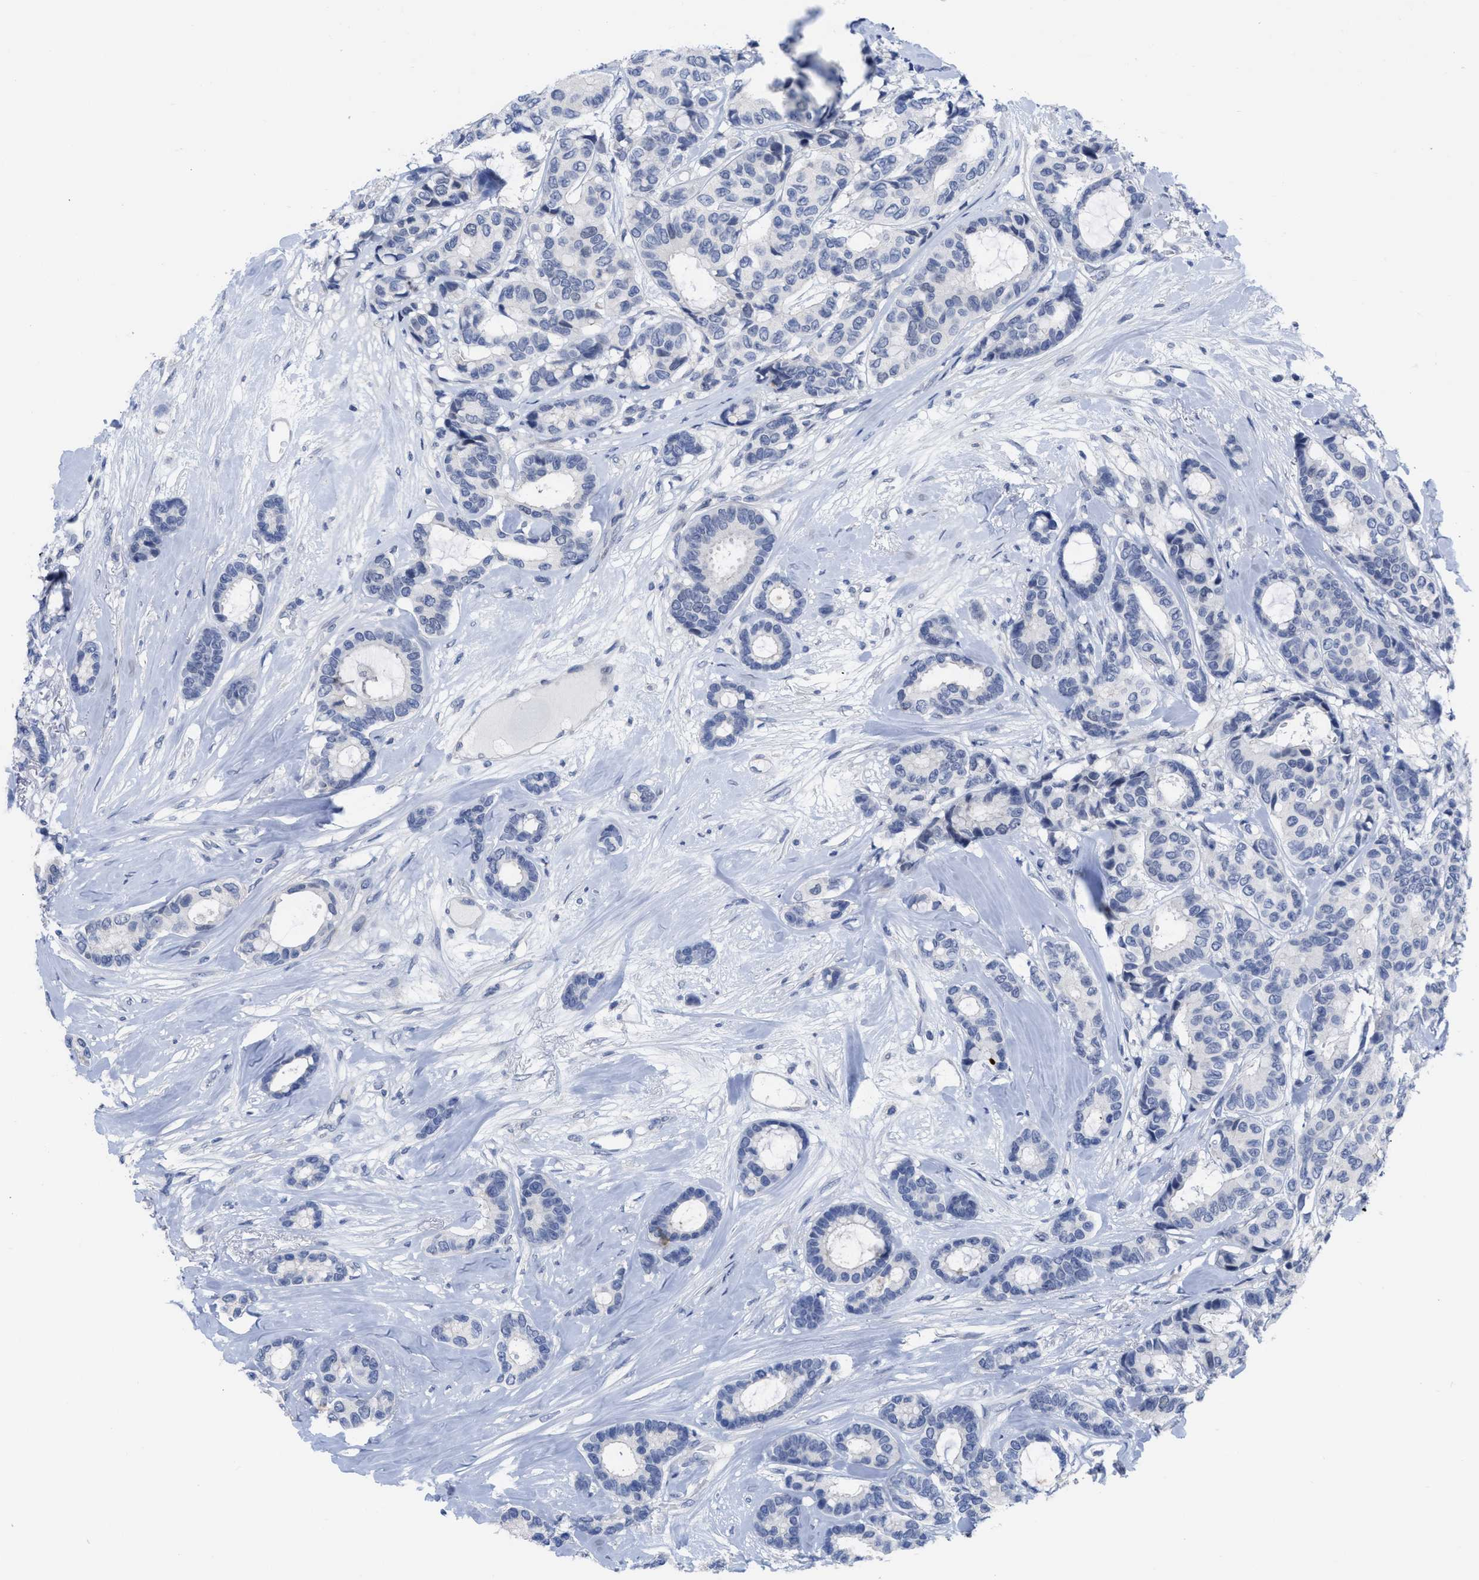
{"staining": {"intensity": "negative", "quantity": "none", "location": "none"}, "tissue": "breast cancer", "cell_type": "Tumor cells", "image_type": "cancer", "snomed": [{"axis": "morphology", "description": "Duct carcinoma"}, {"axis": "topography", "description": "Breast"}], "caption": "This is a micrograph of immunohistochemistry (IHC) staining of breast invasive ductal carcinoma, which shows no staining in tumor cells.", "gene": "ACKR1", "patient": {"sex": "female", "age": 87}}